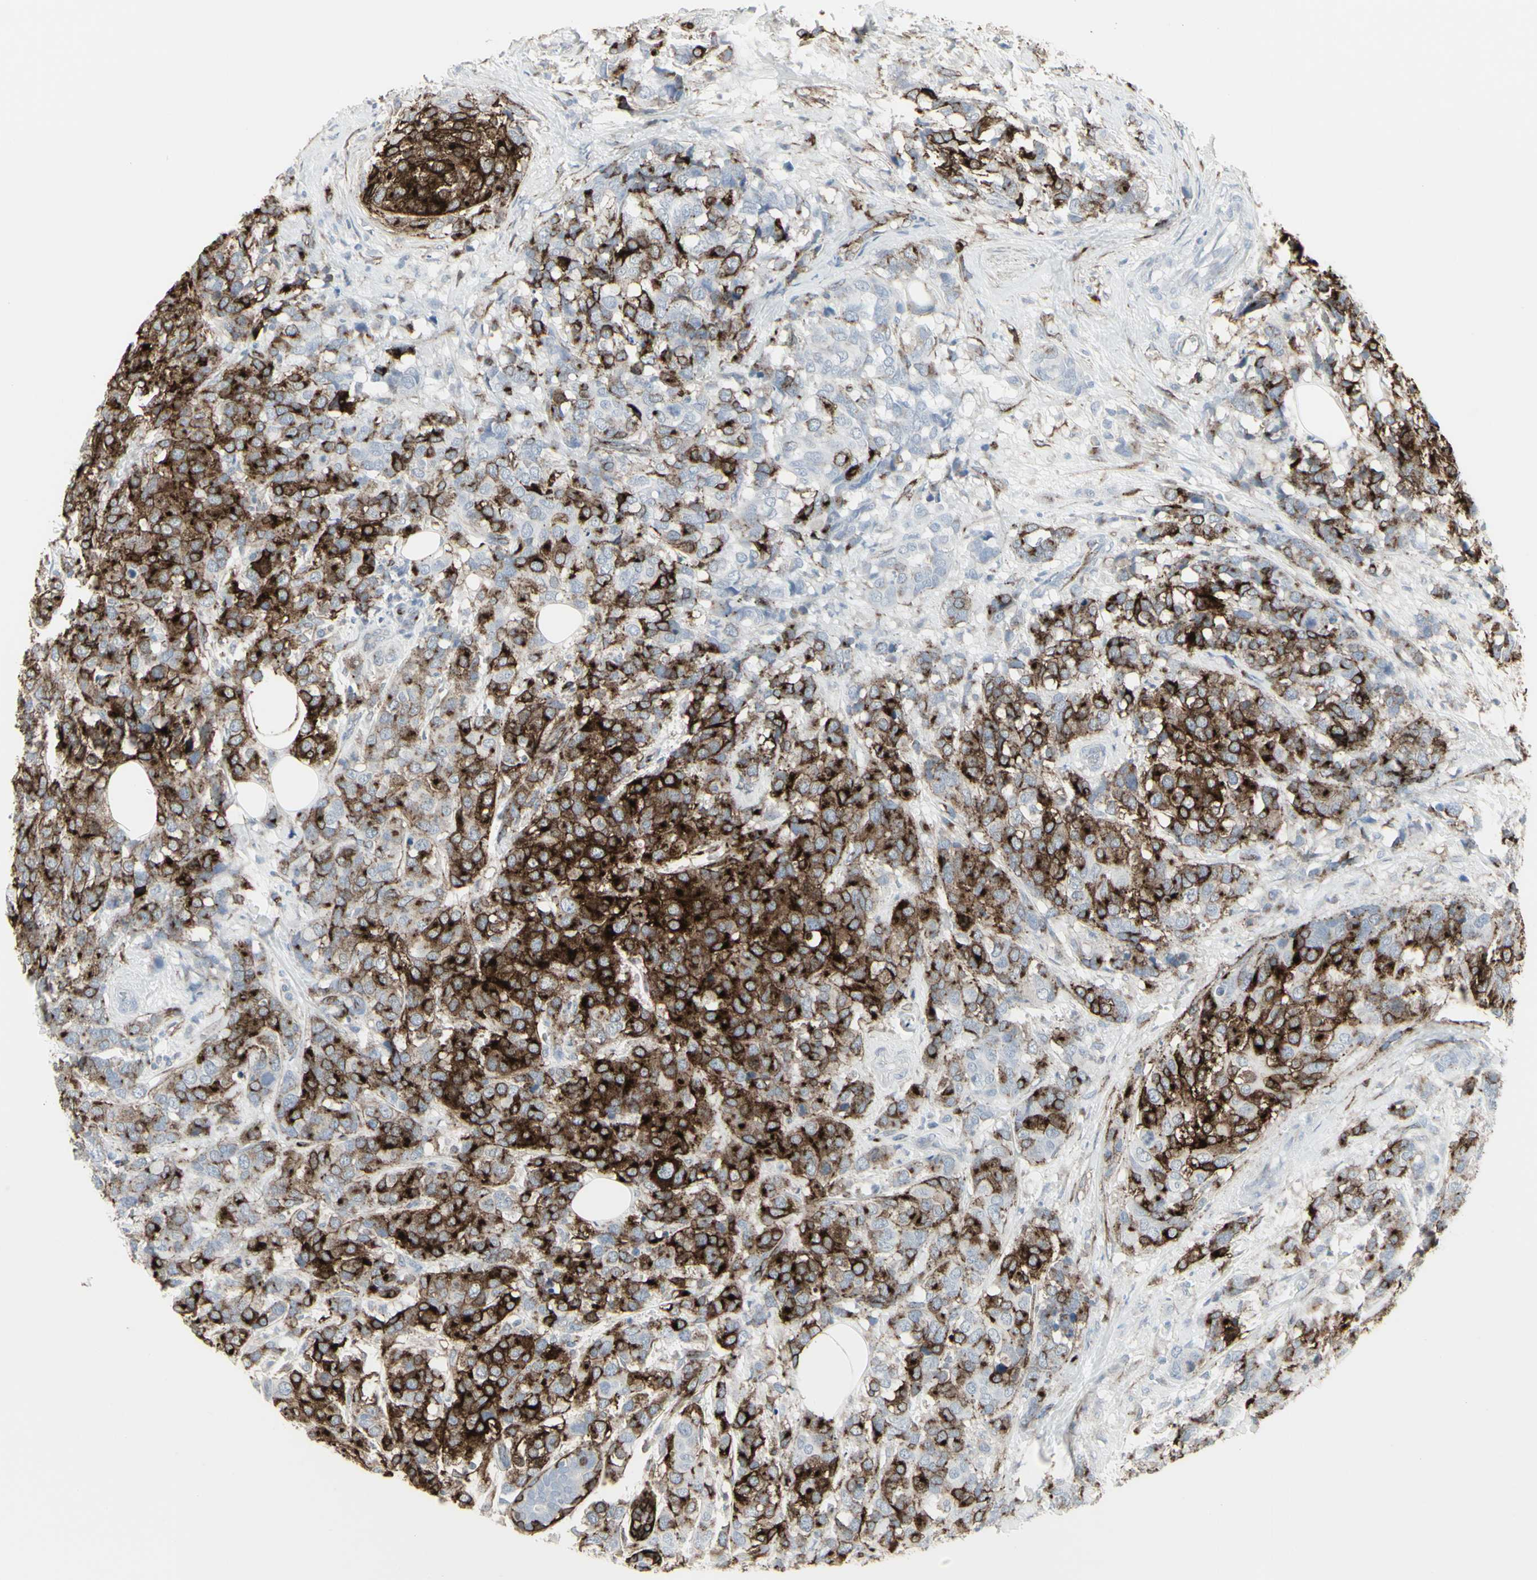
{"staining": {"intensity": "moderate", "quantity": "25%-75%", "location": "cytoplasmic/membranous"}, "tissue": "breast cancer", "cell_type": "Tumor cells", "image_type": "cancer", "snomed": [{"axis": "morphology", "description": "Lobular carcinoma"}, {"axis": "topography", "description": "Breast"}], "caption": "Immunohistochemistry (IHC) (DAB (3,3'-diaminobenzidine)) staining of breast lobular carcinoma shows moderate cytoplasmic/membranous protein staining in approximately 25%-75% of tumor cells. (Brightfield microscopy of DAB IHC at high magnification).", "gene": "GJA1", "patient": {"sex": "female", "age": 59}}